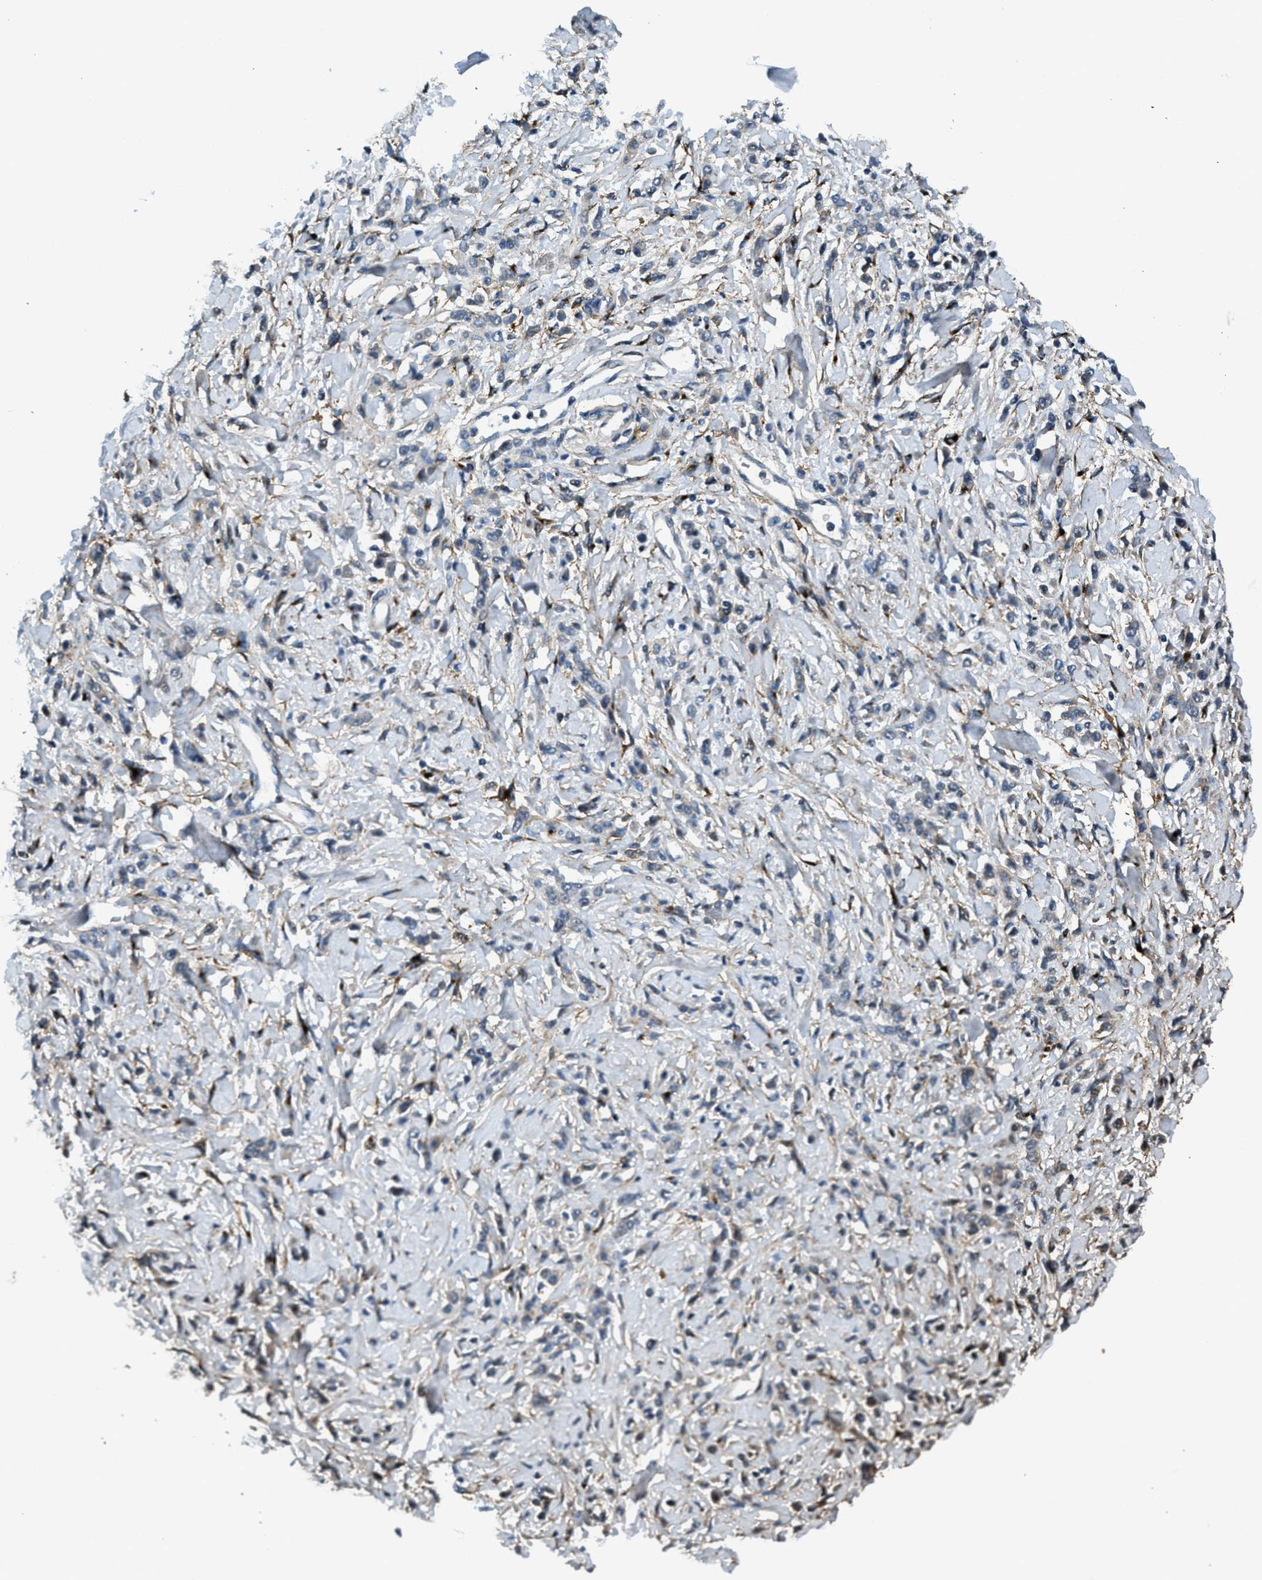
{"staining": {"intensity": "negative", "quantity": "none", "location": "none"}, "tissue": "stomach cancer", "cell_type": "Tumor cells", "image_type": "cancer", "snomed": [{"axis": "morphology", "description": "Normal tissue, NOS"}, {"axis": "morphology", "description": "Adenocarcinoma, NOS"}, {"axis": "topography", "description": "Stomach"}], "caption": "The image exhibits no staining of tumor cells in stomach adenocarcinoma.", "gene": "LRP1", "patient": {"sex": "male", "age": 82}}